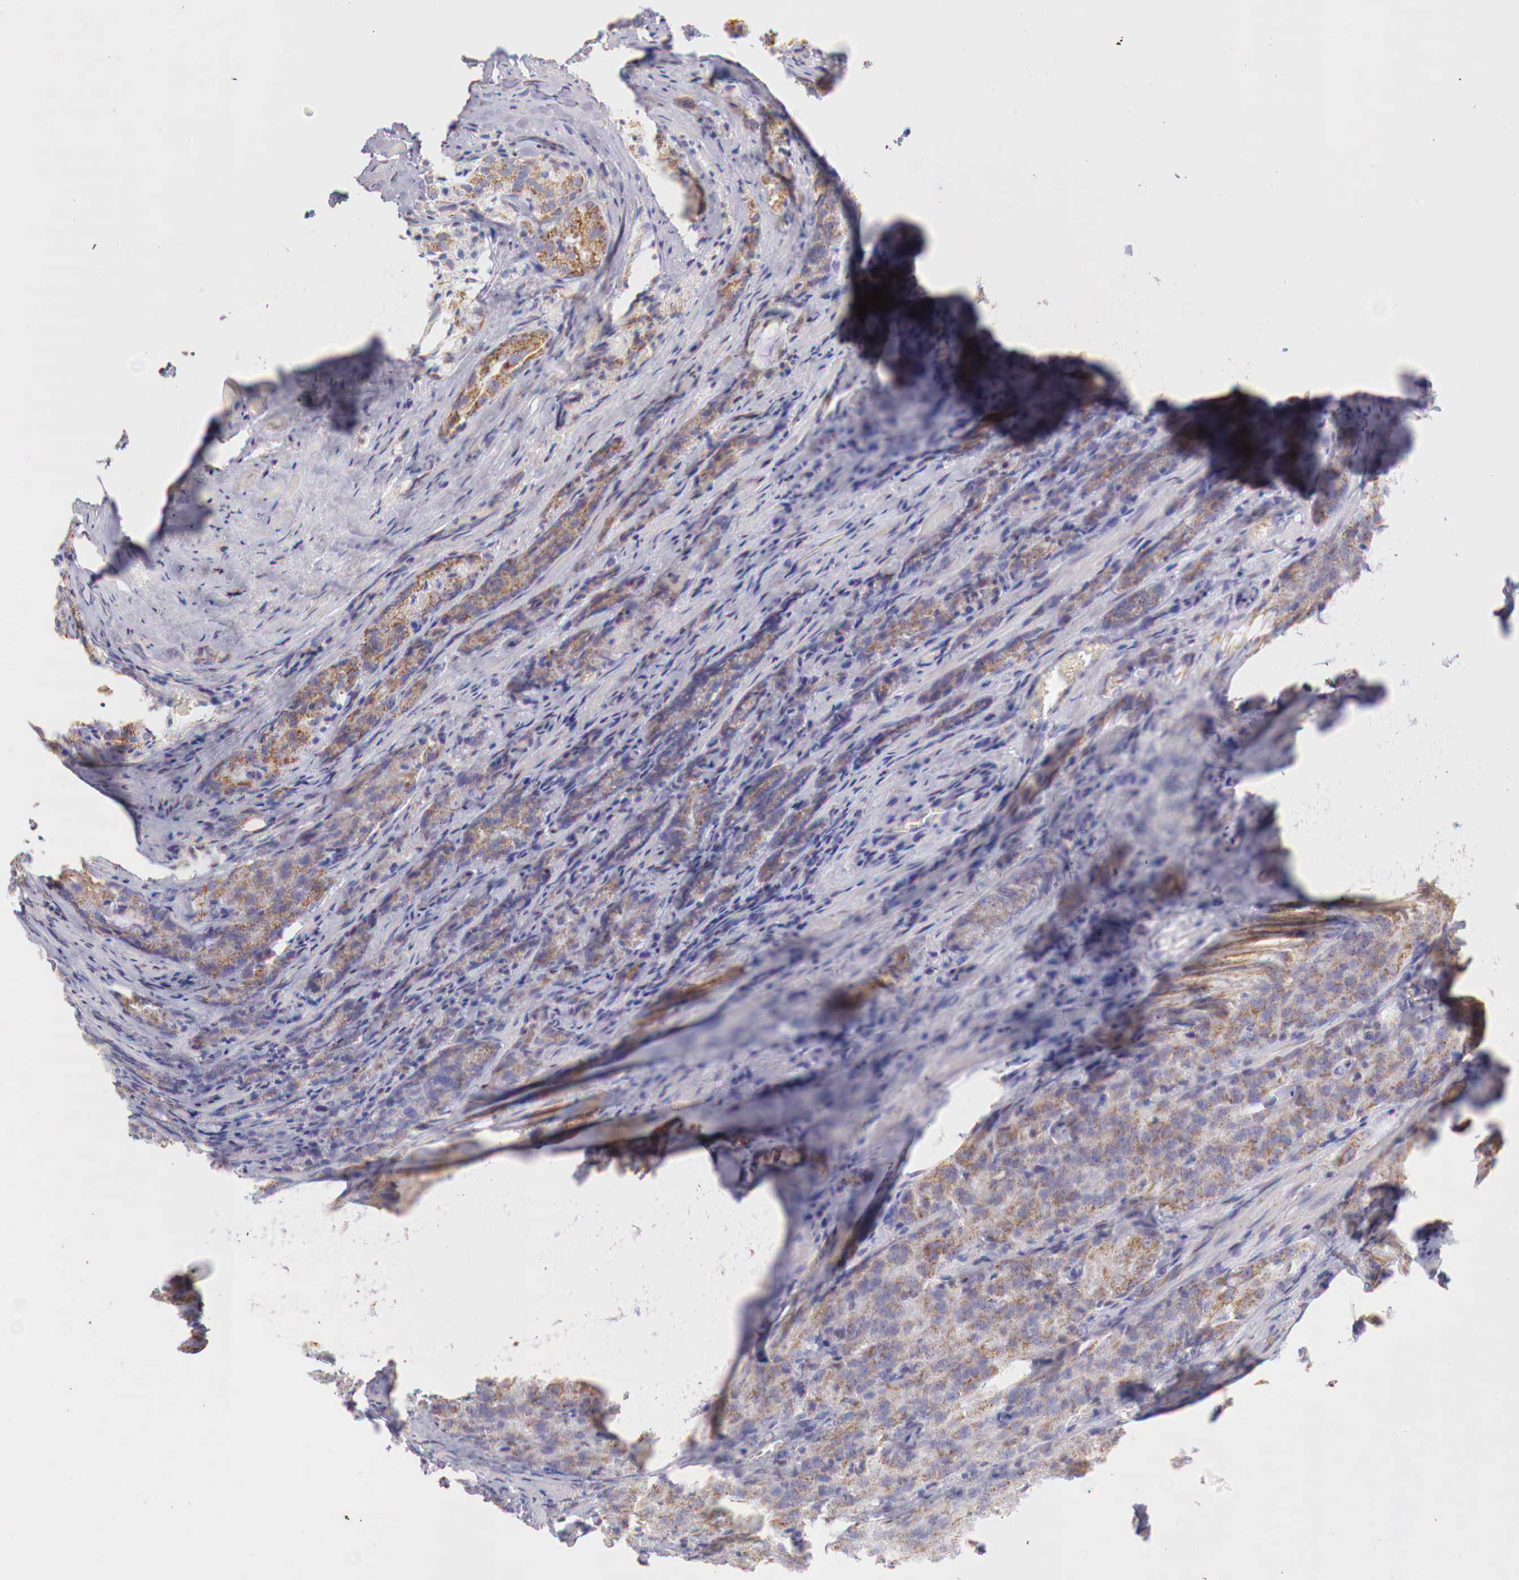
{"staining": {"intensity": "weak", "quantity": ">75%", "location": "cytoplasmic/membranous"}, "tissue": "prostate cancer", "cell_type": "Tumor cells", "image_type": "cancer", "snomed": [{"axis": "morphology", "description": "Adenocarcinoma, Medium grade"}, {"axis": "topography", "description": "Prostate"}], "caption": "Weak cytoplasmic/membranous positivity for a protein is seen in about >75% of tumor cells of medium-grade adenocarcinoma (prostate) using immunohistochemistry (IHC).", "gene": "IDH3G", "patient": {"sex": "male", "age": 60}}